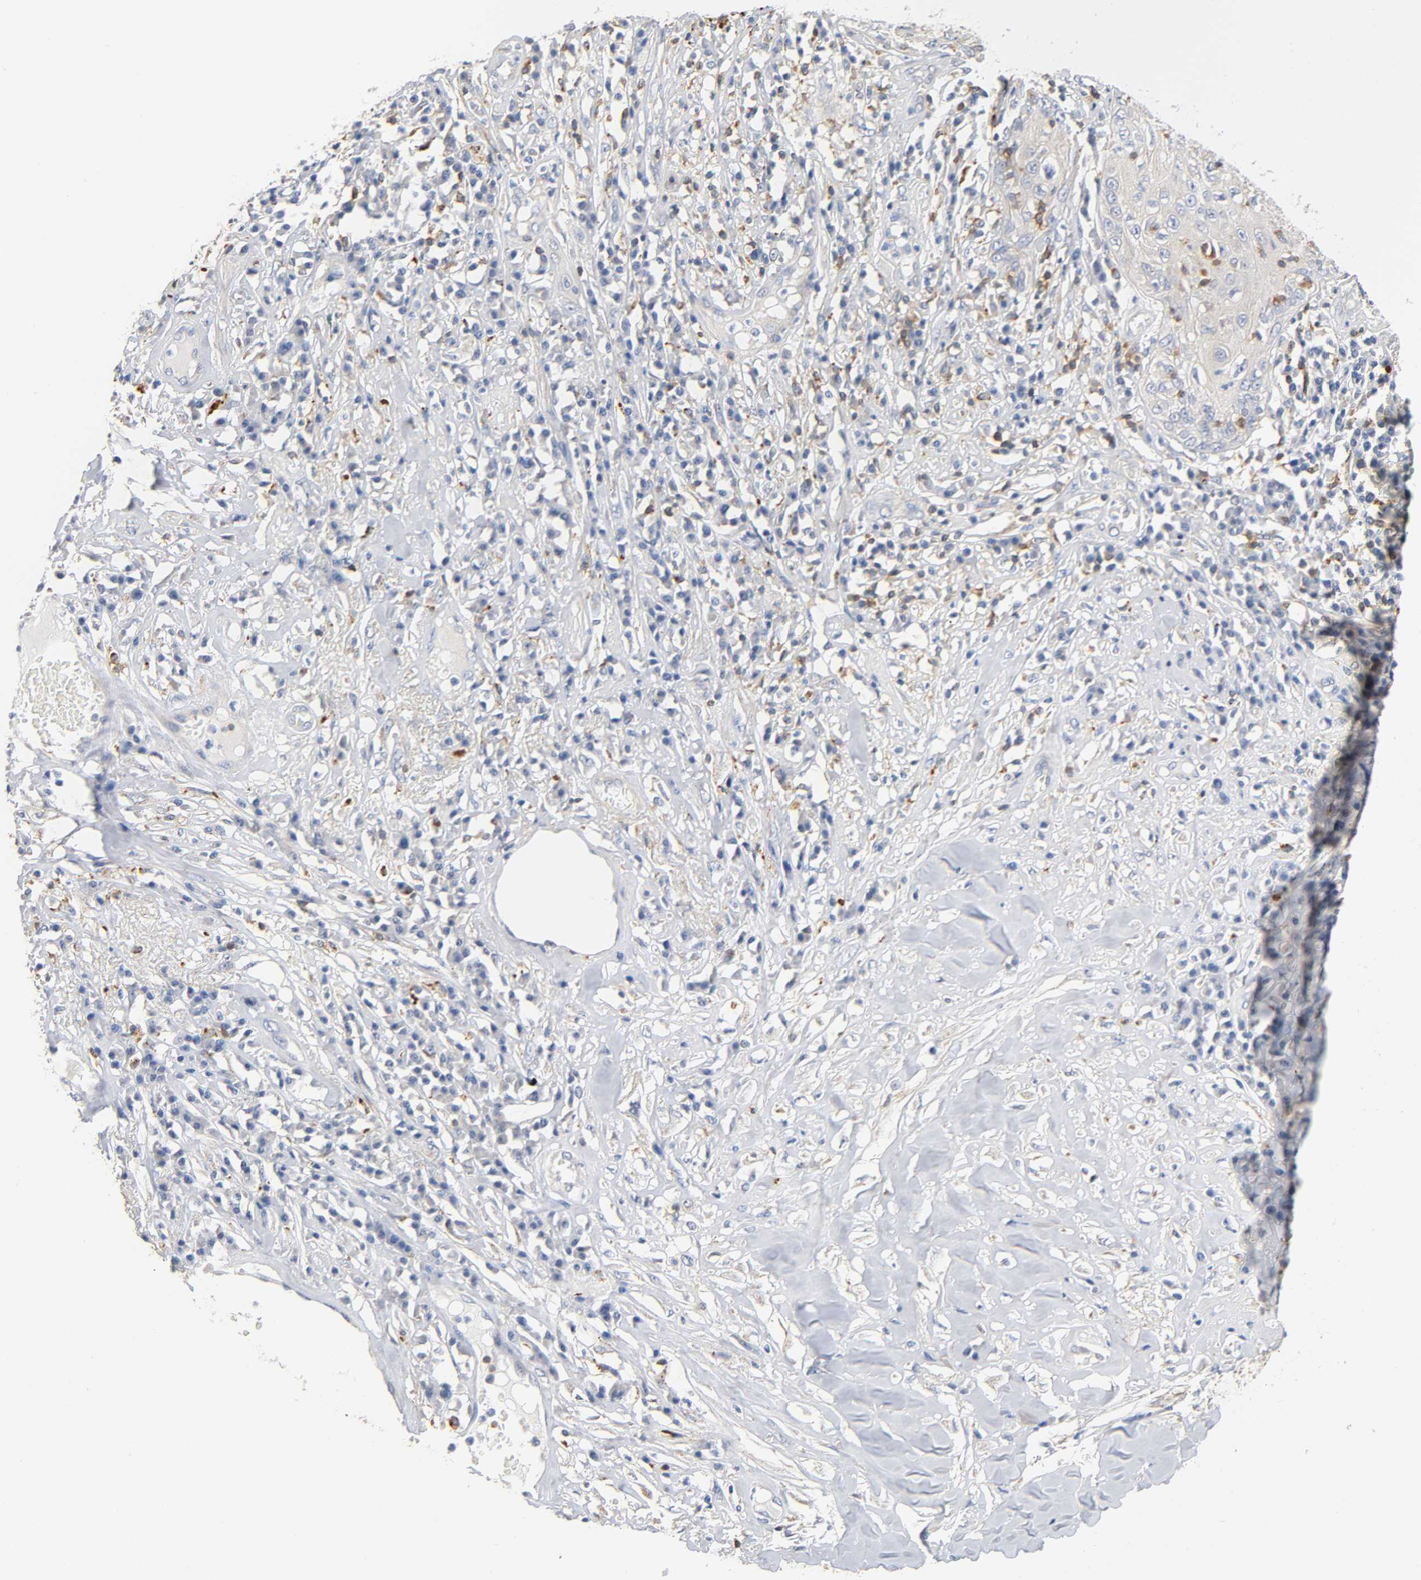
{"staining": {"intensity": "negative", "quantity": "none", "location": "none"}, "tissue": "skin cancer", "cell_type": "Tumor cells", "image_type": "cancer", "snomed": [{"axis": "morphology", "description": "Squamous cell carcinoma, NOS"}, {"axis": "topography", "description": "Skin"}], "caption": "High magnification brightfield microscopy of skin cancer stained with DAB (brown) and counterstained with hematoxylin (blue): tumor cells show no significant staining. (Immunohistochemistry (ihc), brightfield microscopy, high magnification).", "gene": "UCKL1", "patient": {"sex": "male", "age": 65}}